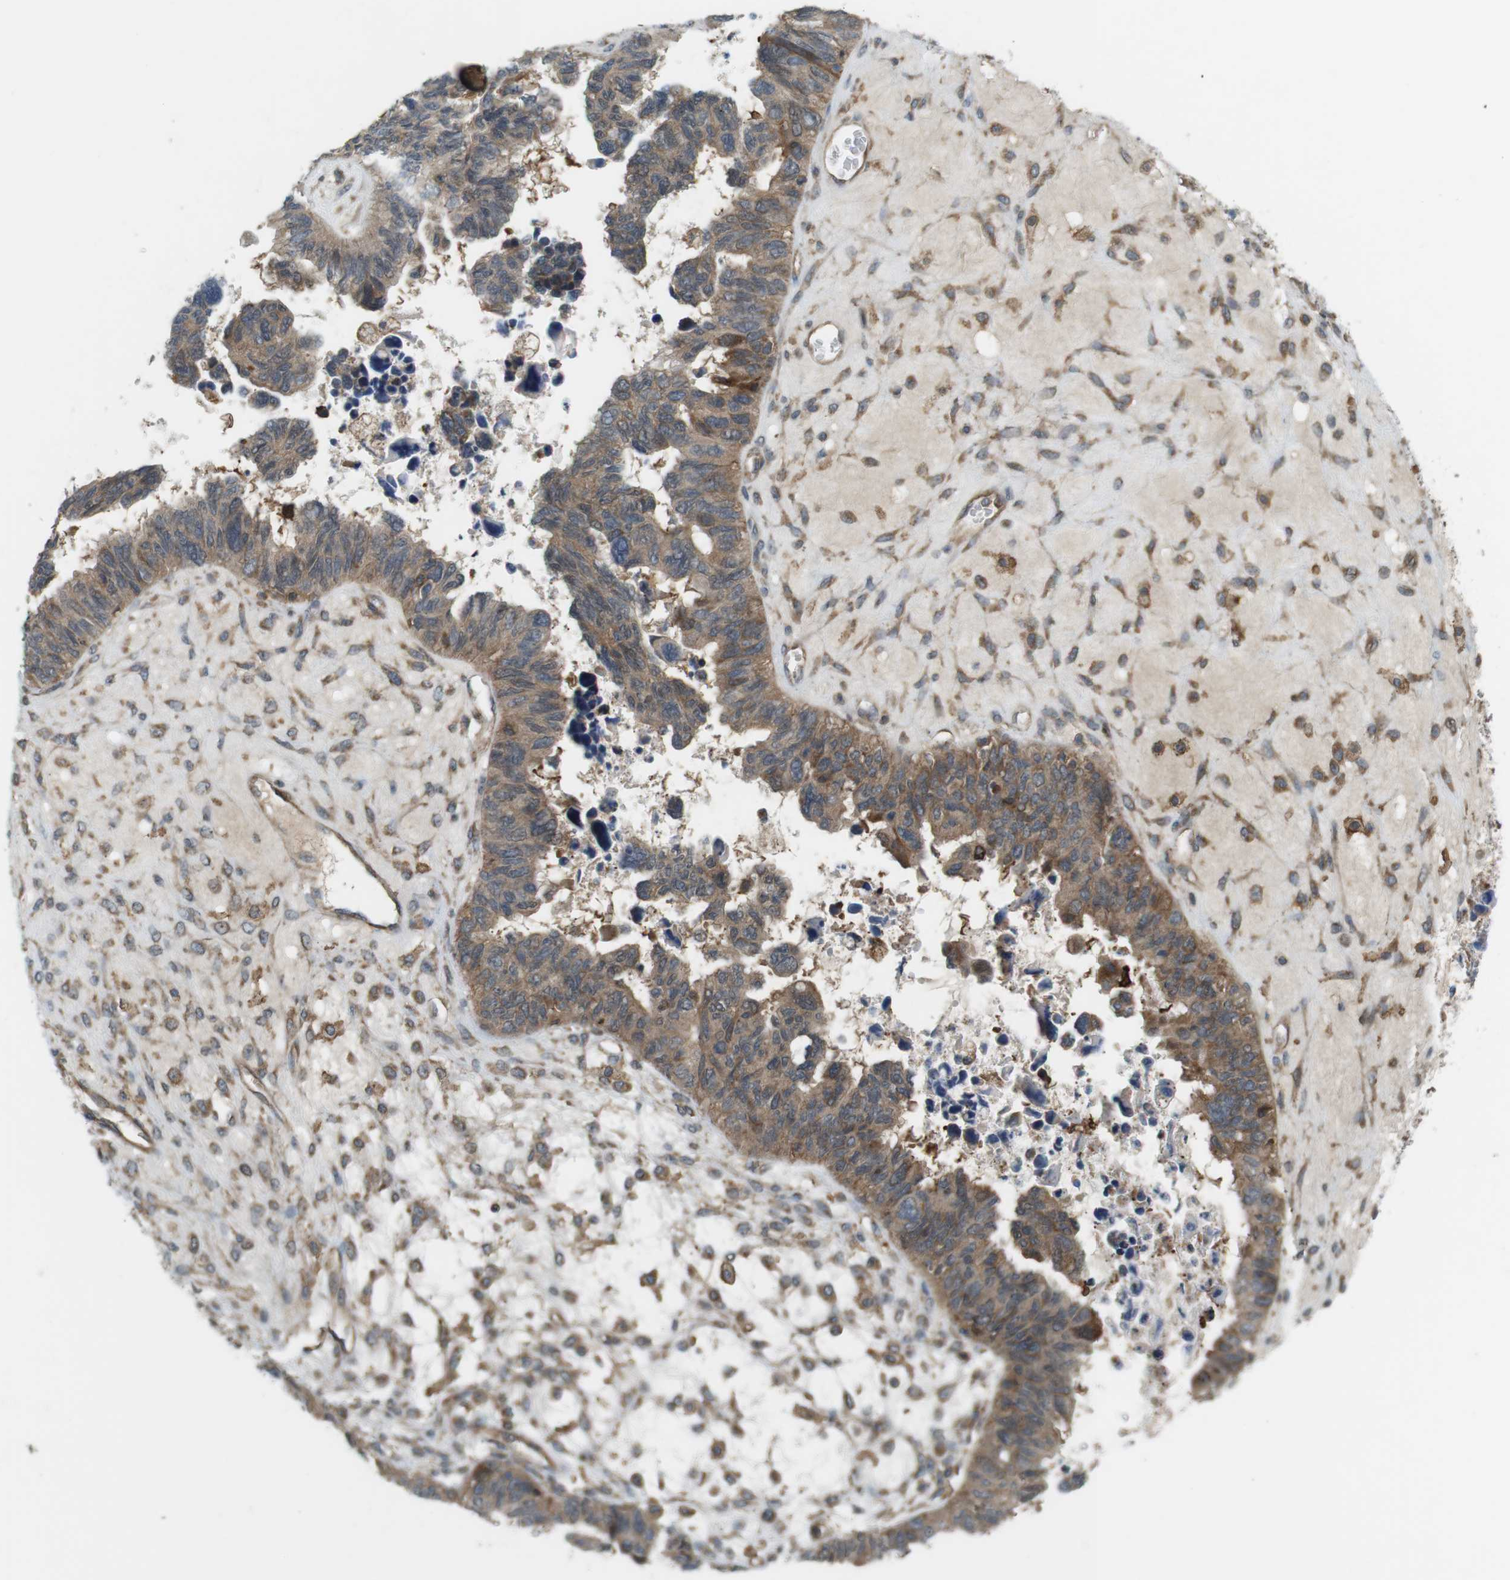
{"staining": {"intensity": "moderate", "quantity": ">75%", "location": "cytoplasmic/membranous"}, "tissue": "ovarian cancer", "cell_type": "Tumor cells", "image_type": "cancer", "snomed": [{"axis": "morphology", "description": "Cystadenocarcinoma, serous, NOS"}, {"axis": "topography", "description": "Ovary"}], "caption": "Serous cystadenocarcinoma (ovarian) stained with a protein marker exhibits moderate staining in tumor cells.", "gene": "DDAH2", "patient": {"sex": "female", "age": 79}}